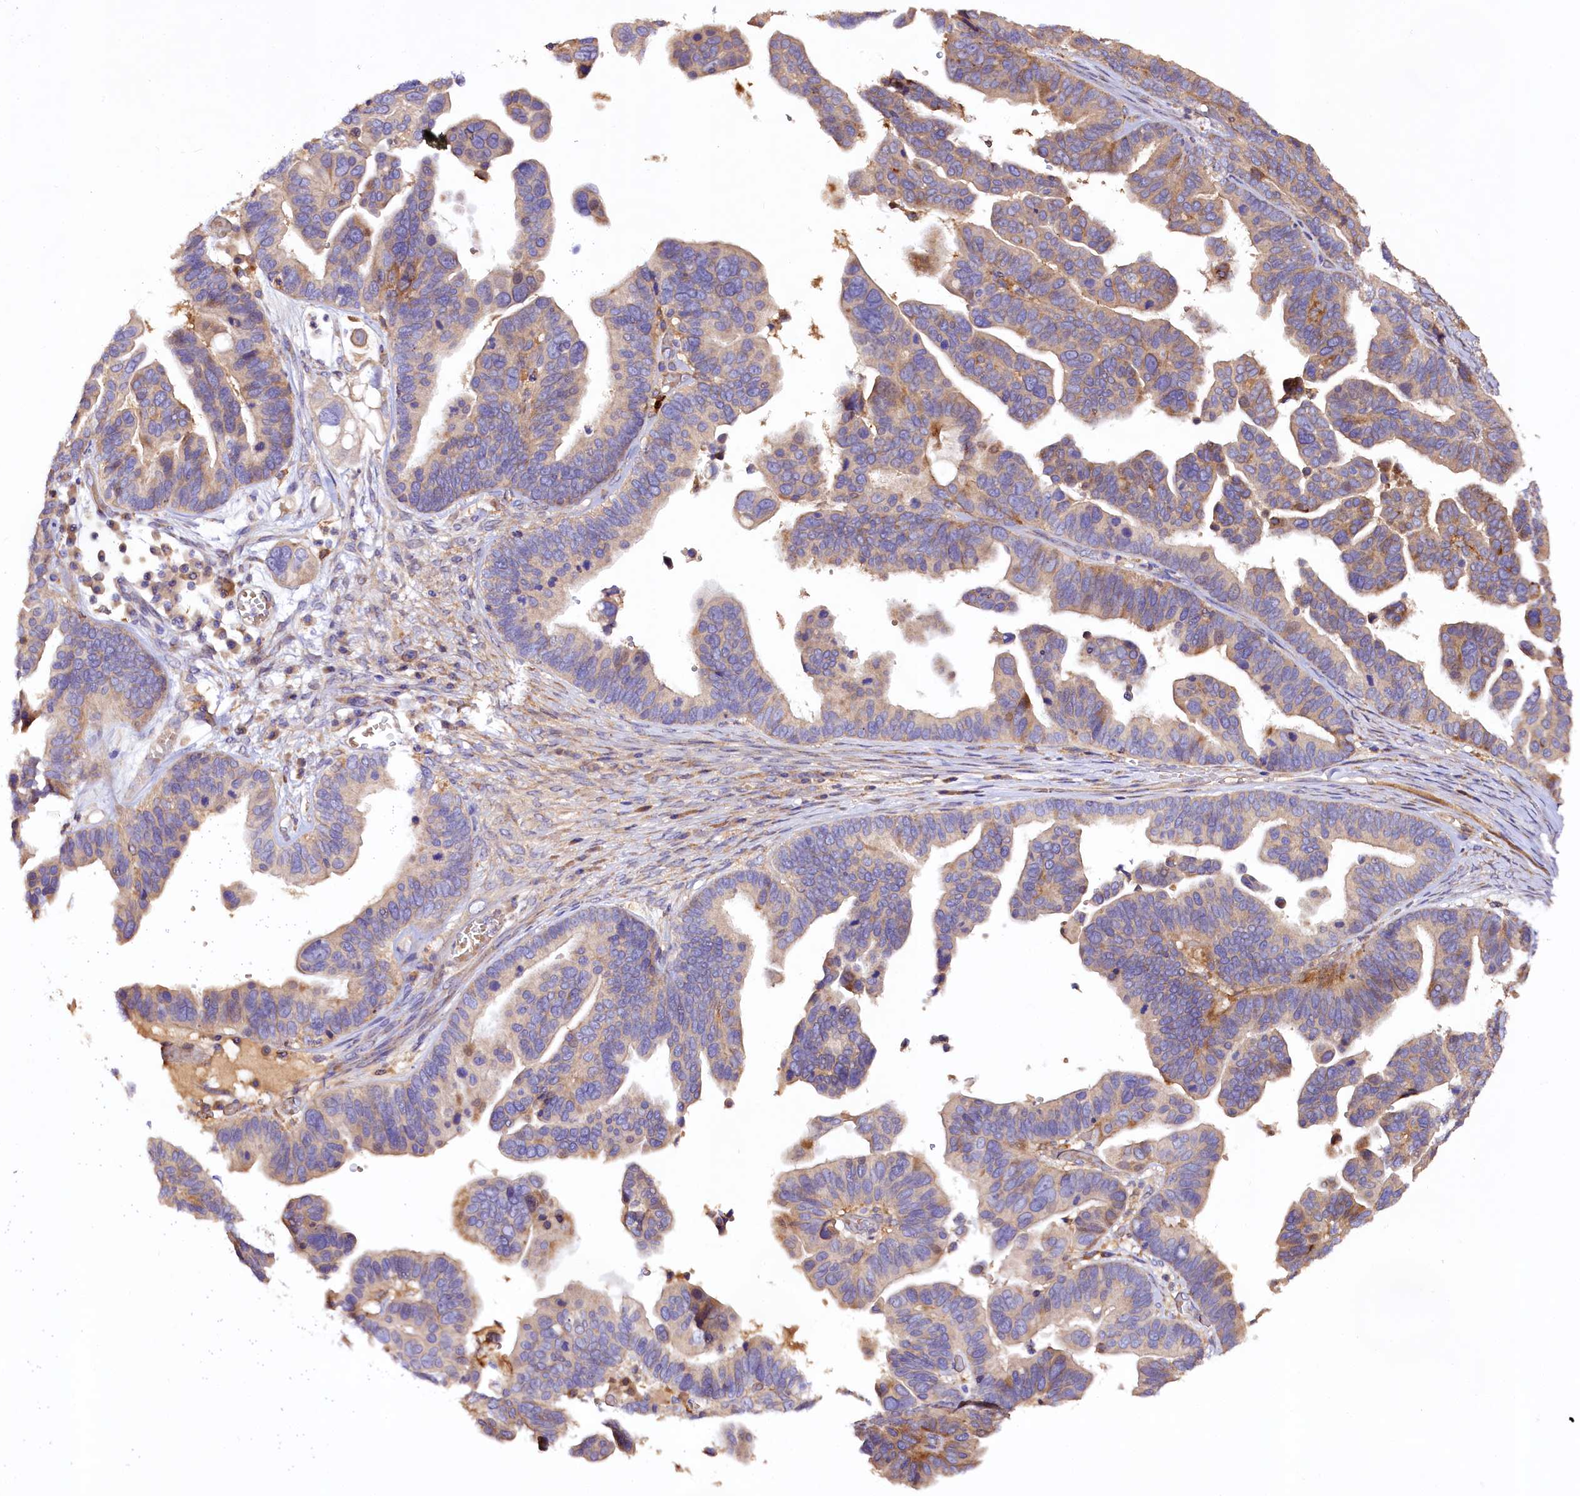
{"staining": {"intensity": "moderate", "quantity": "<25%", "location": "cytoplasmic/membranous"}, "tissue": "ovarian cancer", "cell_type": "Tumor cells", "image_type": "cancer", "snomed": [{"axis": "morphology", "description": "Cystadenocarcinoma, serous, NOS"}, {"axis": "topography", "description": "Ovary"}], "caption": "Ovarian cancer was stained to show a protein in brown. There is low levels of moderate cytoplasmic/membranous positivity in about <25% of tumor cells. (DAB = brown stain, brightfield microscopy at high magnification).", "gene": "DMXL2", "patient": {"sex": "female", "age": 56}}